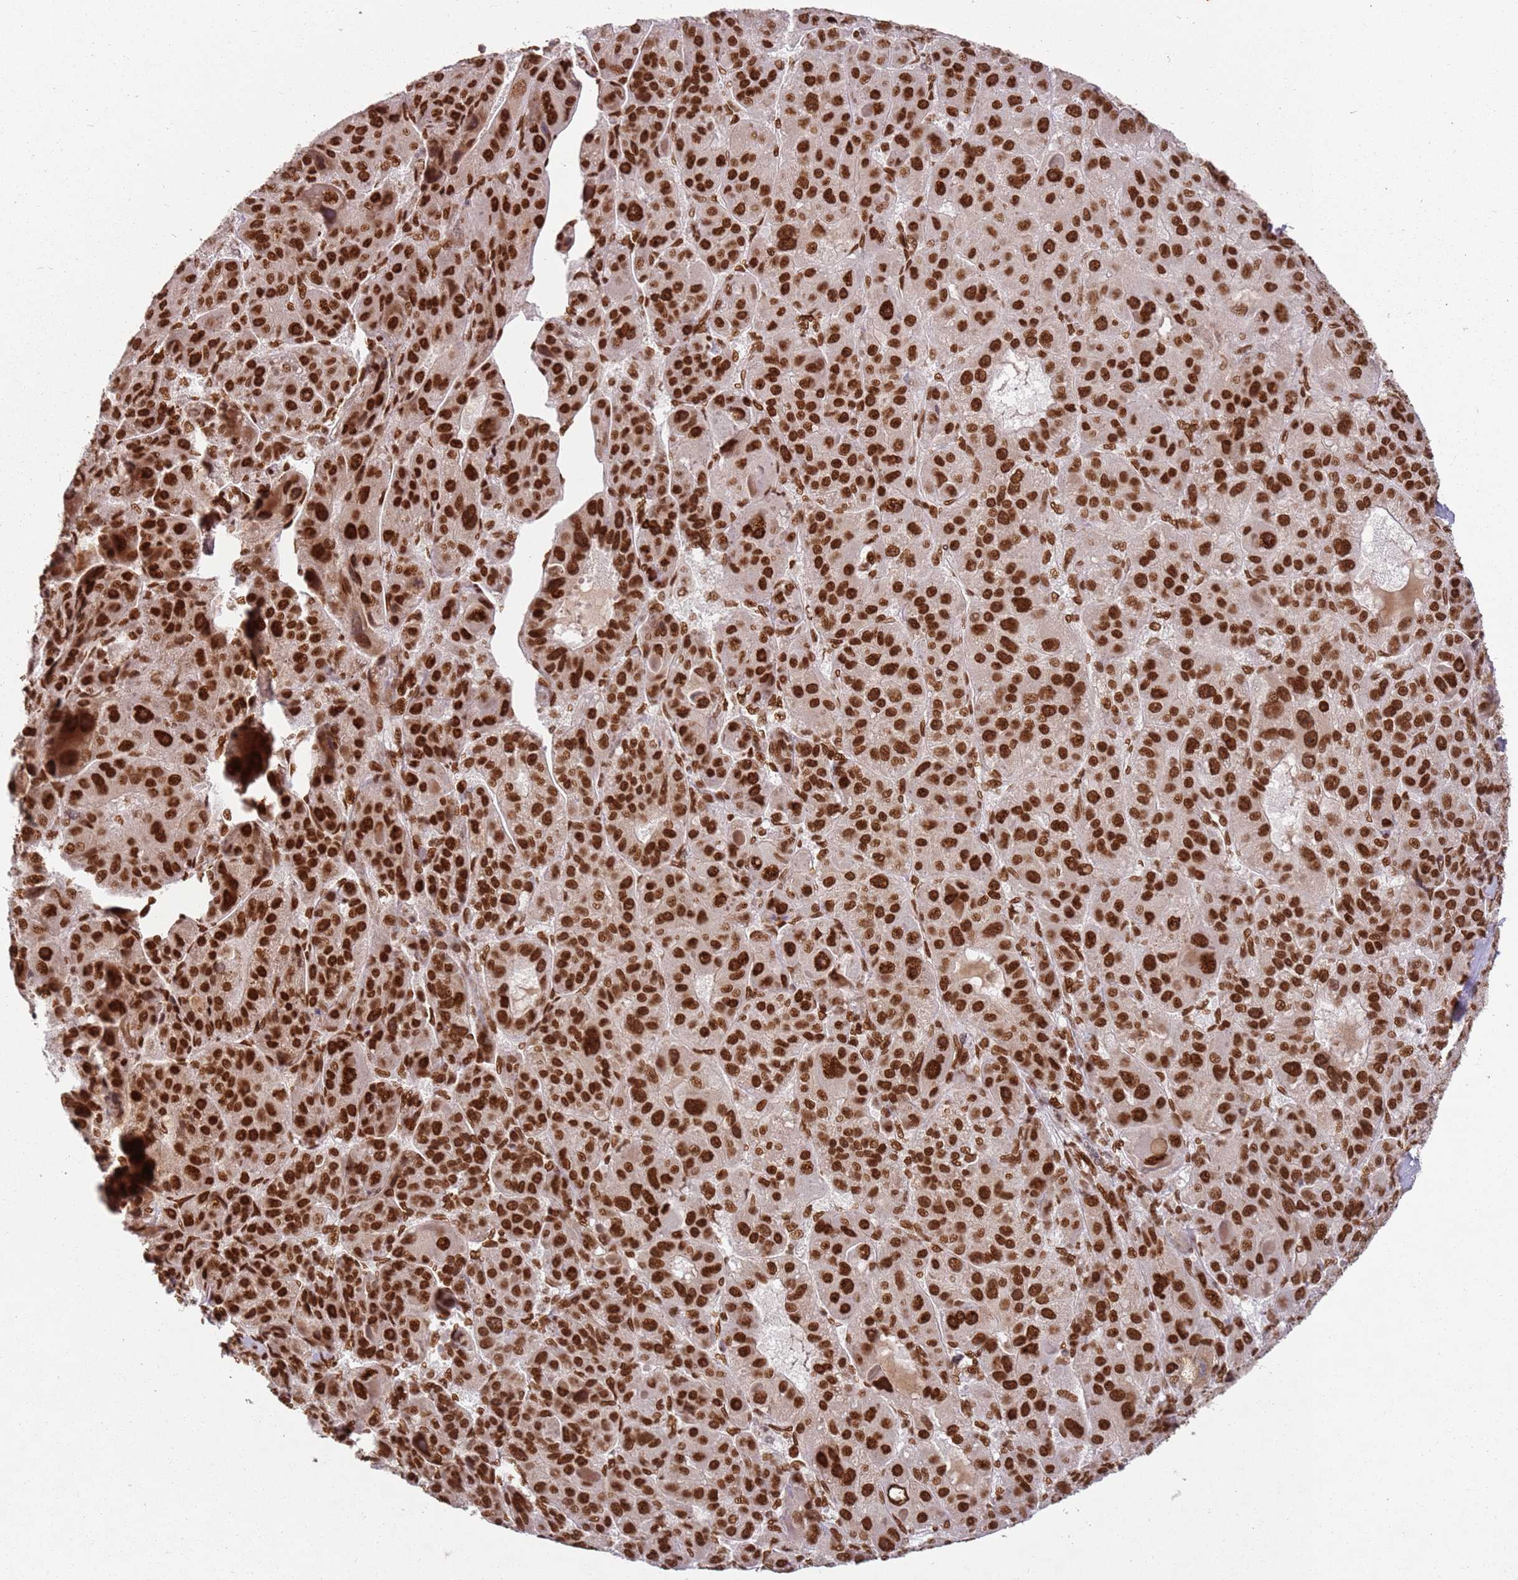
{"staining": {"intensity": "strong", "quantity": ">75%", "location": "nuclear"}, "tissue": "liver cancer", "cell_type": "Tumor cells", "image_type": "cancer", "snomed": [{"axis": "morphology", "description": "Carcinoma, Hepatocellular, NOS"}, {"axis": "topography", "description": "Liver"}], "caption": "Immunohistochemical staining of human liver hepatocellular carcinoma reveals high levels of strong nuclear expression in approximately >75% of tumor cells. Nuclei are stained in blue.", "gene": "TENT4A", "patient": {"sex": "male", "age": 76}}